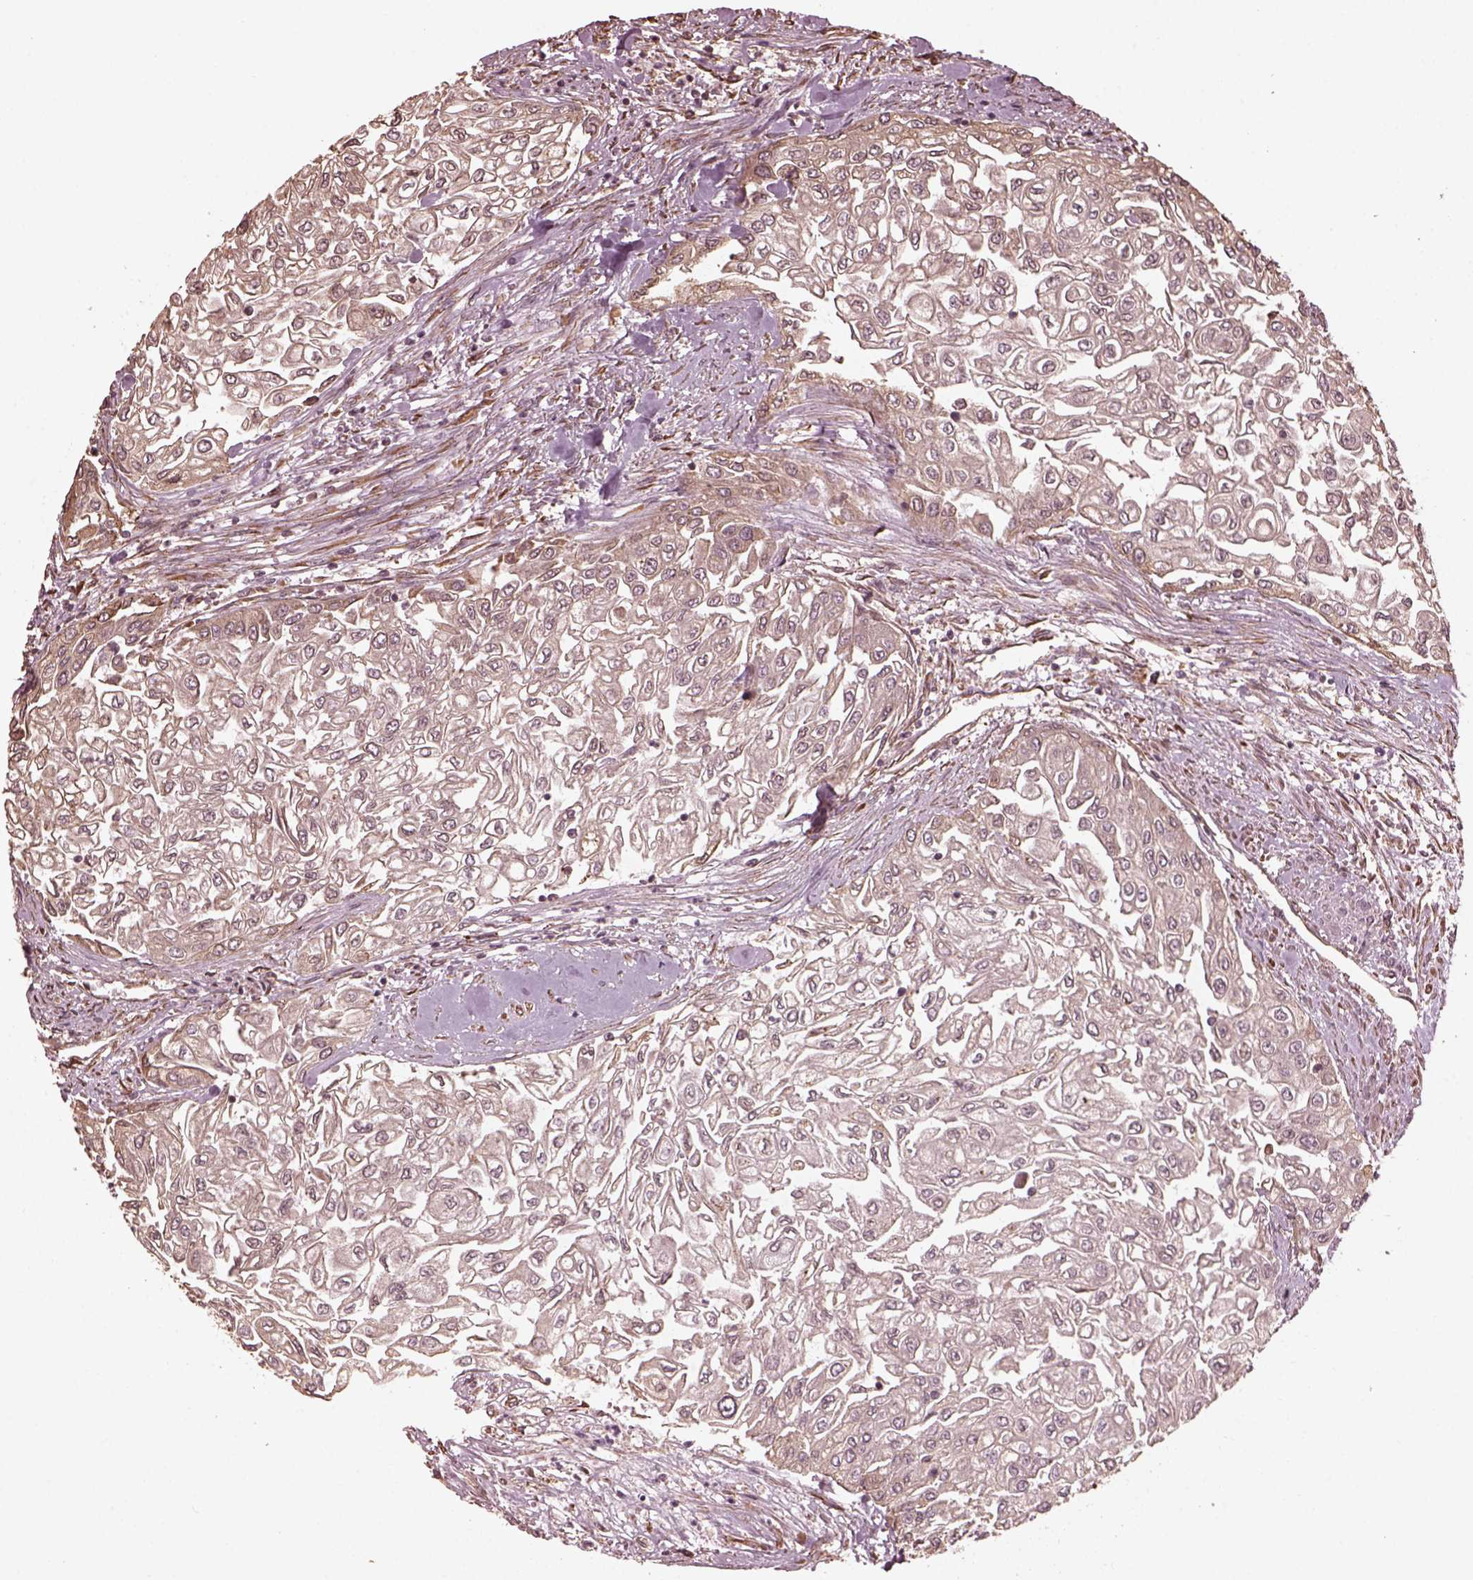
{"staining": {"intensity": "negative", "quantity": "none", "location": "none"}, "tissue": "urothelial cancer", "cell_type": "Tumor cells", "image_type": "cancer", "snomed": [{"axis": "morphology", "description": "Urothelial carcinoma, High grade"}, {"axis": "topography", "description": "Urinary bladder"}], "caption": "A photomicrograph of urothelial cancer stained for a protein shows no brown staining in tumor cells.", "gene": "ZNF292", "patient": {"sex": "male", "age": 62}}